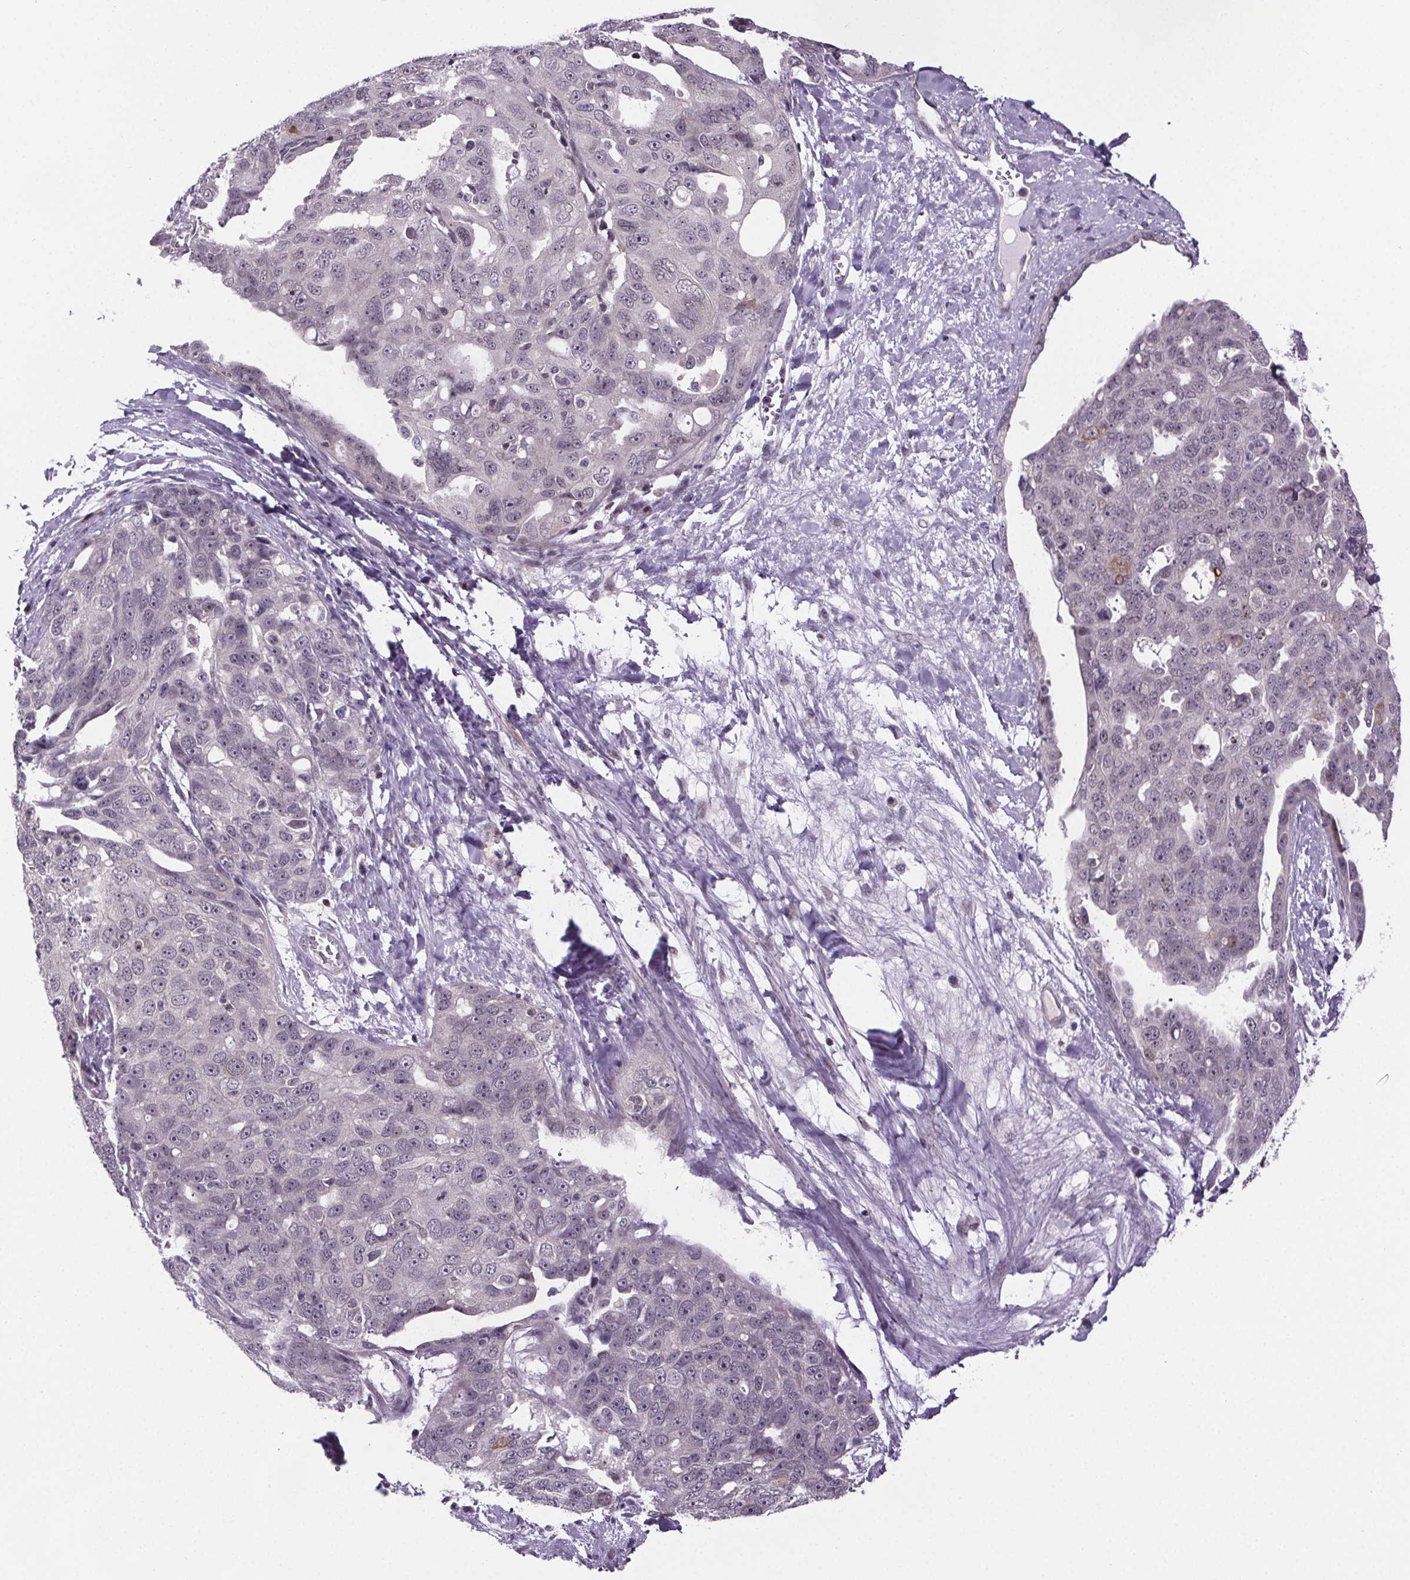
{"staining": {"intensity": "negative", "quantity": "none", "location": "none"}, "tissue": "ovarian cancer", "cell_type": "Tumor cells", "image_type": "cancer", "snomed": [{"axis": "morphology", "description": "Carcinoma, endometroid"}, {"axis": "topography", "description": "Ovary"}], "caption": "Human endometroid carcinoma (ovarian) stained for a protein using immunohistochemistry (IHC) reveals no positivity in tumor cells.", "gene": "TTC12", "patient": {"sex": "female", "age": 70}}